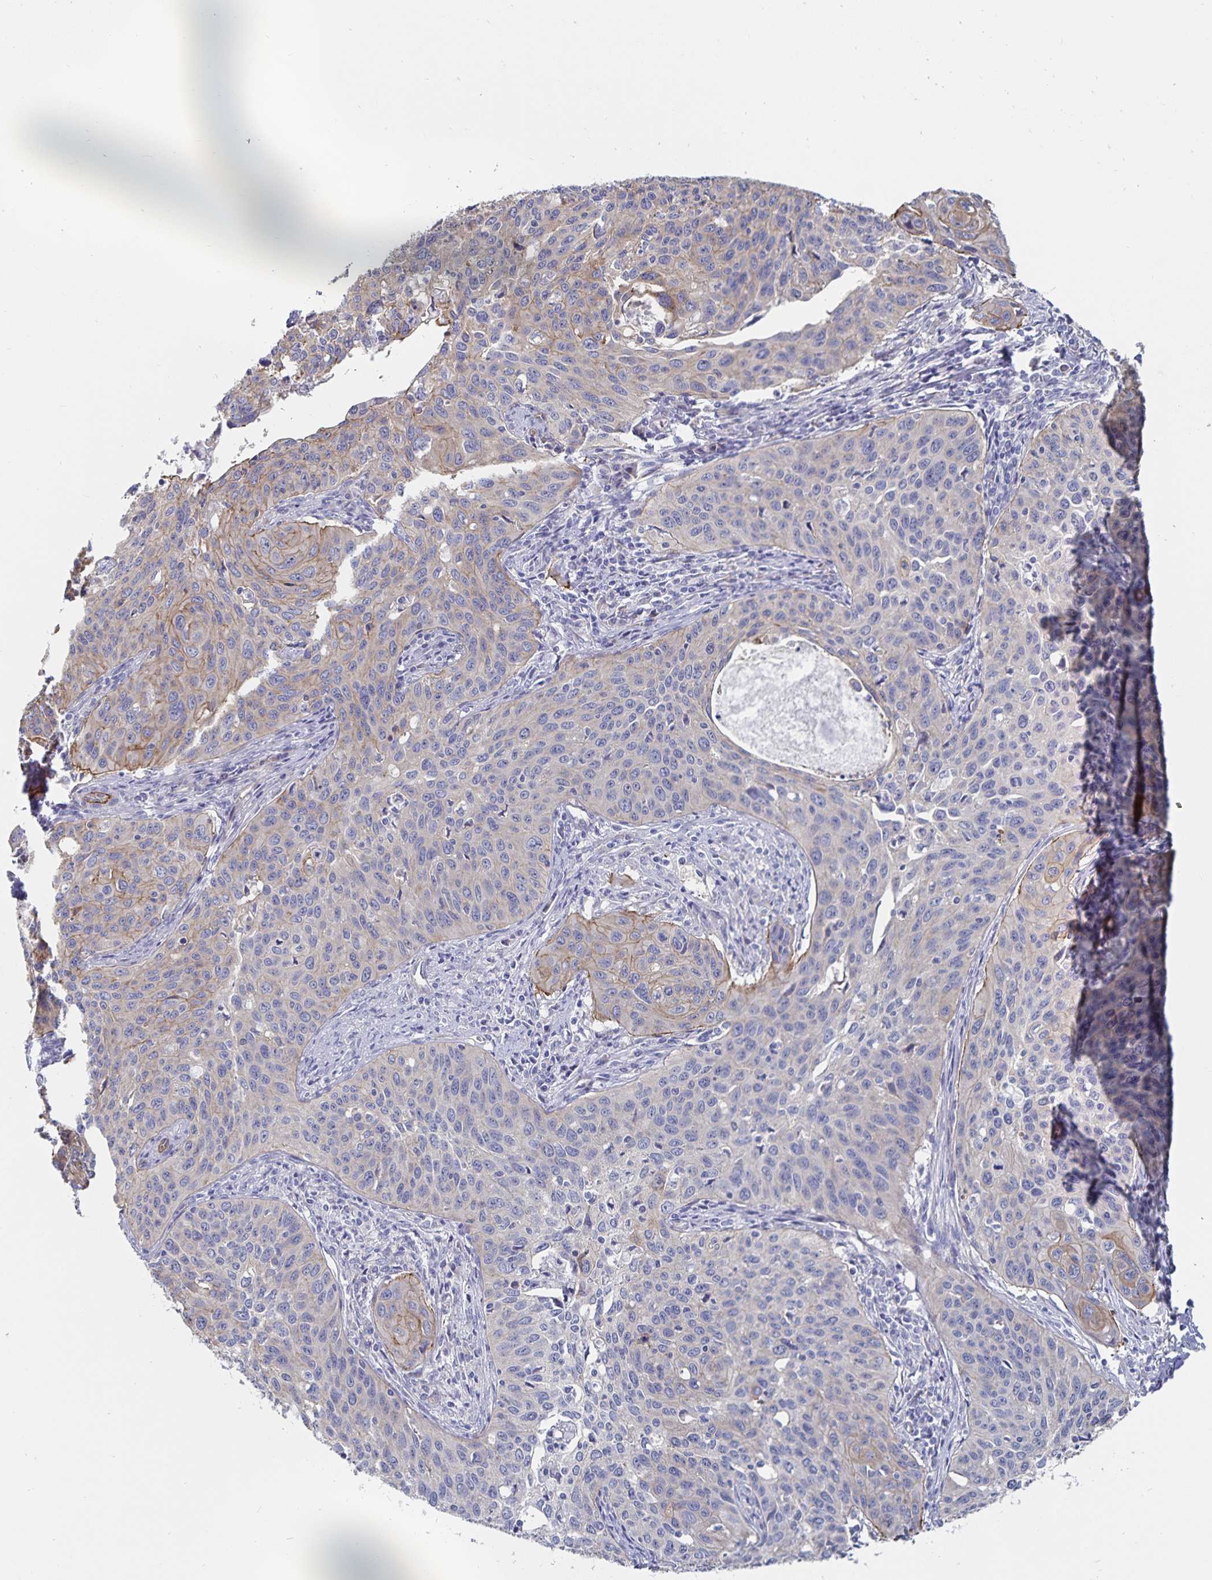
{"staining": {"intensity": "weak", "quantity": "<25%", "location": "cytoplasmic/membranous"}, "tissue": "cervical cancer", "cell_type": "Tumor cells", "image_type": "cancer", "snomed": [{"axis": "morphology", "description": "Squamous cell carcinoma, NOS"}, {"axis": "topography", "description": "Cervix"}], "caption": "This is an IHC image of human cervical squamous cell carcinoma. There is no staining in tumor cells.", "gene": "SSTR1", "patient": {"sex": "female", "age": 31}}